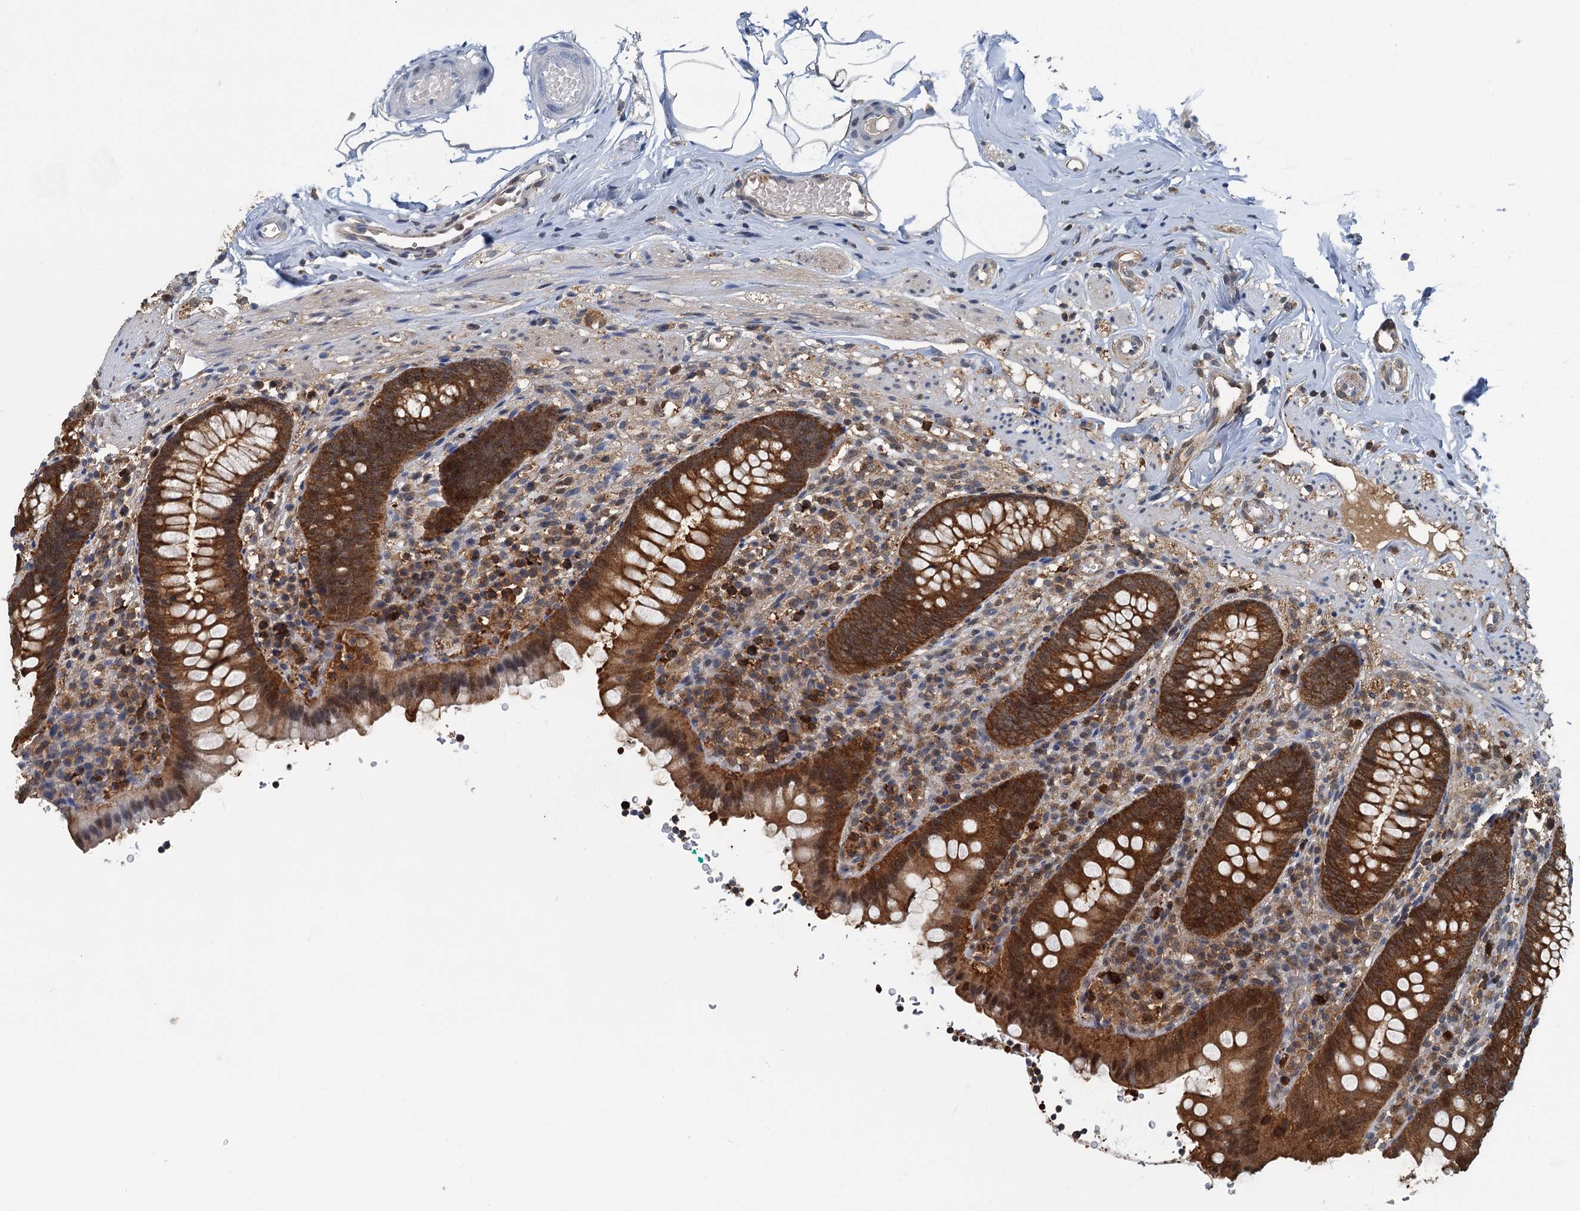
{"staining": {"intensity": "strong", "quantity": ">75%", "location": "cytoplasmic/membranous,nuclear"}, "tissue": "appendix", "cell_type": "Glandular cells", "image_type": "normal", "snomed": [{"axis": "morphology", "description": "Normal tissue, NOS"}, {"axis": "topography", "description": "Appendix"}], "caption": "Protein analysis of benign appendix exhibits strong cytoplasmic/membranous,nuclear staining in about >75% of glandular cells.", "gene": "GPI", "patient": {"sex": "male", "age": 55}}